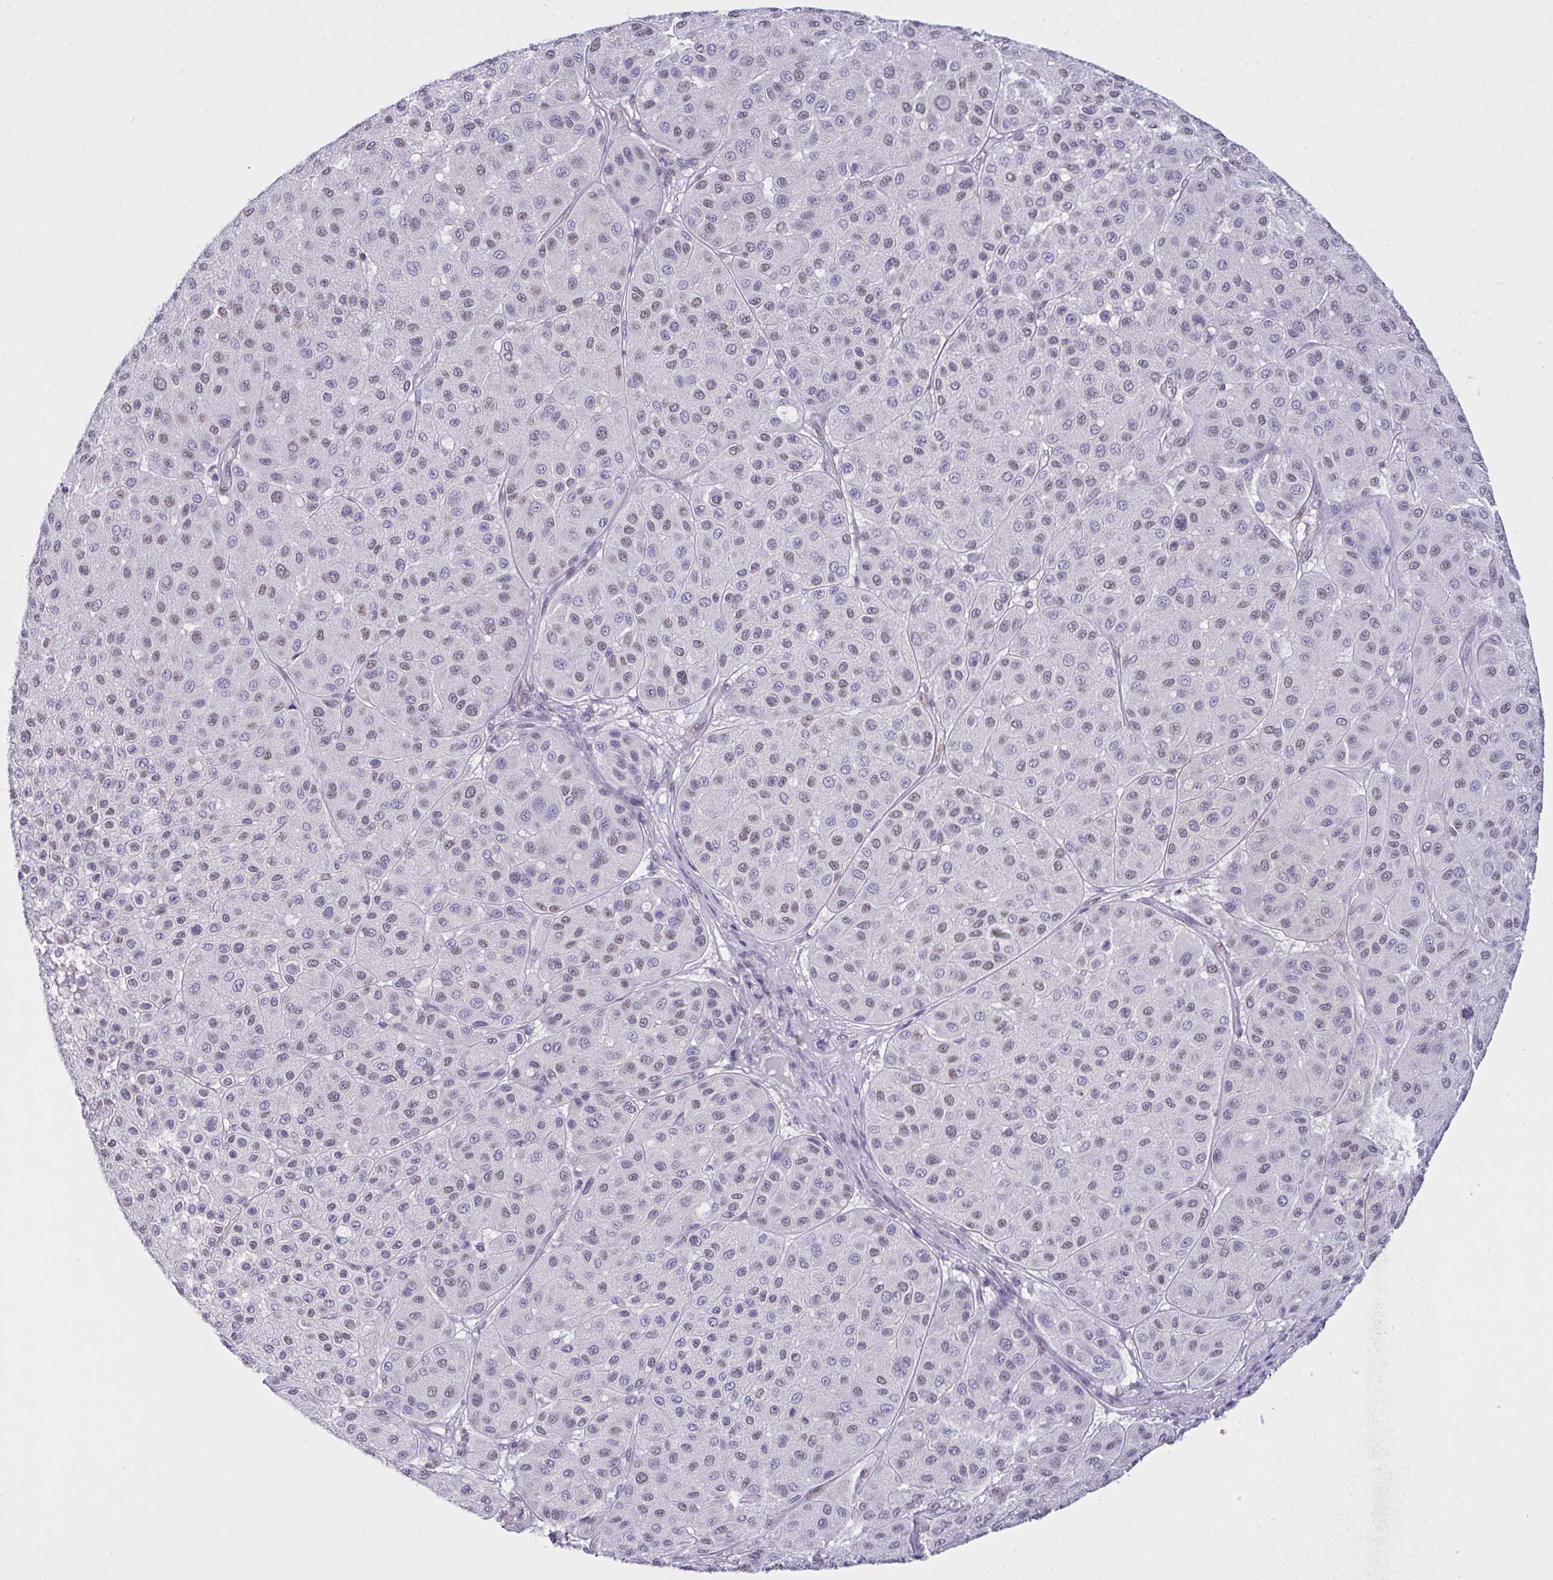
{"staining": {"intensity": "weak", "quantity": "<25%", "location": "nuclear"}, "tissue": "melanoma", "cell_type": "Tumor cells", "image_type": "cancer", "snomed": [{"axis": "morphology", "description": "Malignant melanoma, Metastatic site"}, {"axis": "topography", "description": "Smooth muscle"}], "caption": "Tumor cells show no significant positivity in malignant melanoma (metastatic site).", "gene": "SEMA6B", "patient": {"sex": "male", "age": 41}}